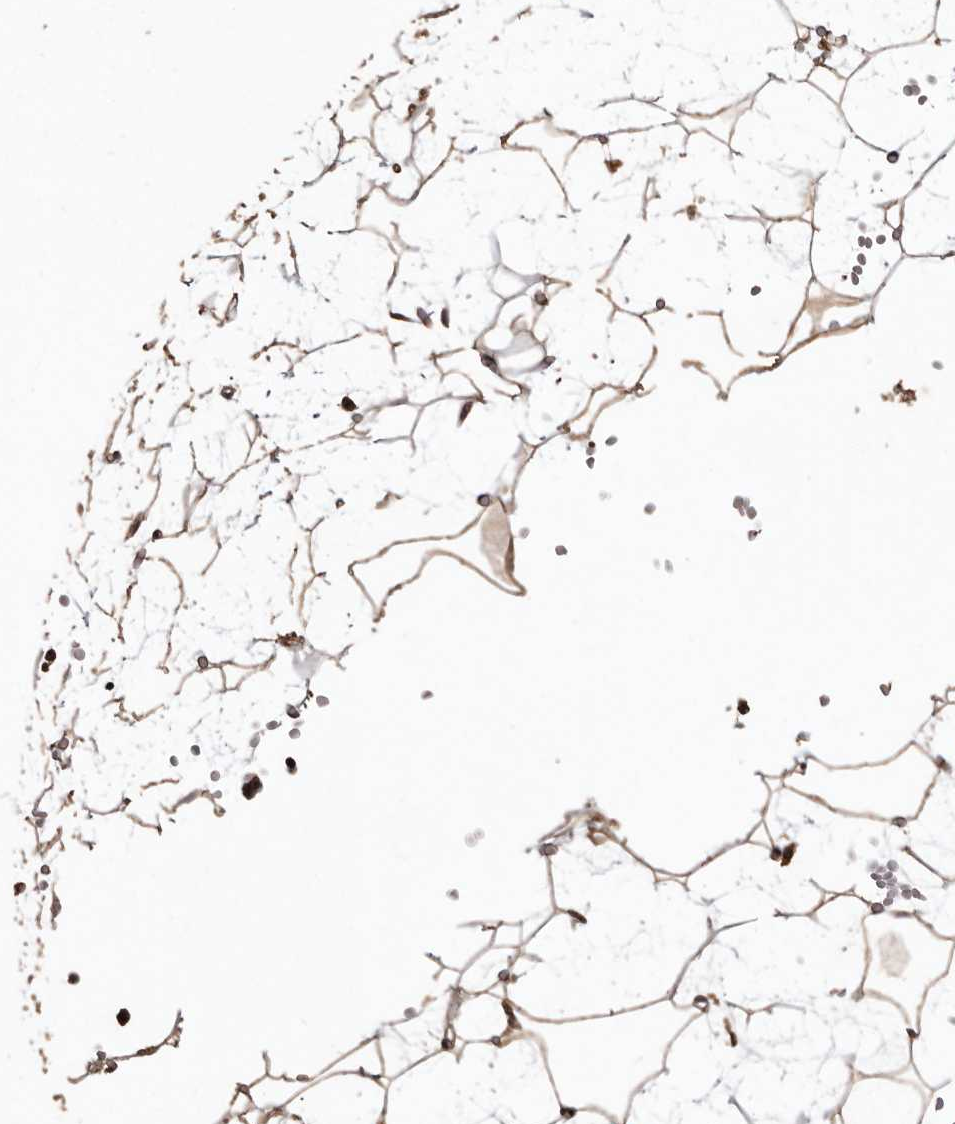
{"staining": {"intensity": "moderate", "quantity": ">75%", "location": "cytoplasmic/membranous"}, "tissue": "adipose tissue", "cell_type": "Adipocytes", "image_type": "normal", "snomed": [{"axis": "morphology", "description": "Normal tissue, NOS"}, {"axis": "topography", "description": "Breast"}], "caption": "Moderate cytoplasmic/membranous protein positivity is present in approximately >75% of adipocytes in adipose tissue.", "gene": "RWDD1", "patient": {"sex": "female", "age": 23}}